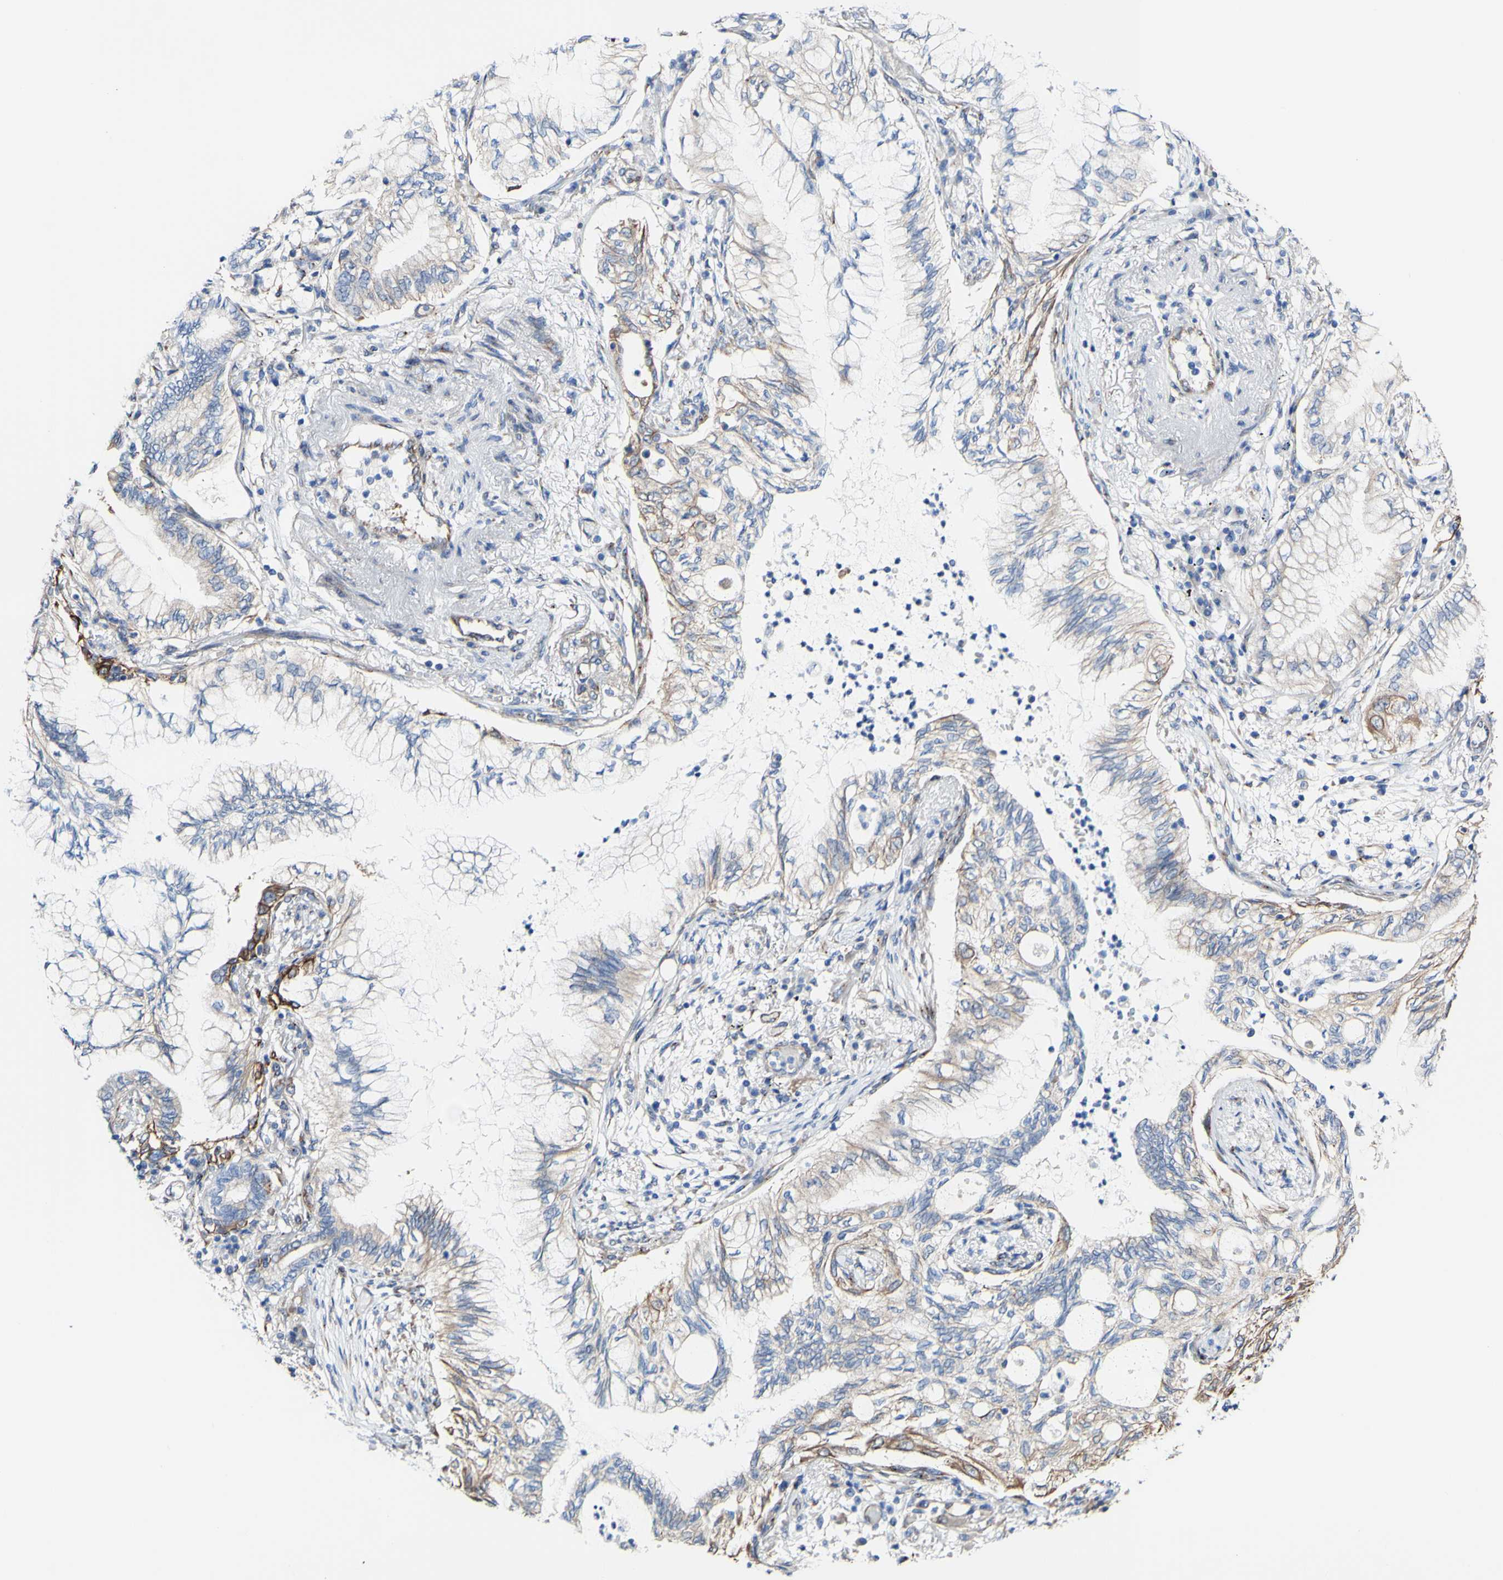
{"staining": {"intensity": "weak", "quantity": "25%-75%", "location": "cytoplasmic/membranous"}, "tissue": "lung cancer", "cell_type": "Tumor cells", "image_type": "cancer", "snomed": [{"axis": "morphology", "description": "Normal tissue, NOS"}, {"axis": "morphology", "description": "Adenocarcinoma, NOS"}, {"axis": "topography", "description": "Bronchus"}, {"axis": "topography", "description": "Lung"}], "caption": "Protein expression analysis of adenocarcinoma (lung) displays weak cytoplasmic/membranous expression in about 25%-75% of tumor cells. (IHC, brightfield microscopy, high magnification).", "gene": "LRIG3", "patient": {"sex": "female", "age": 70}}